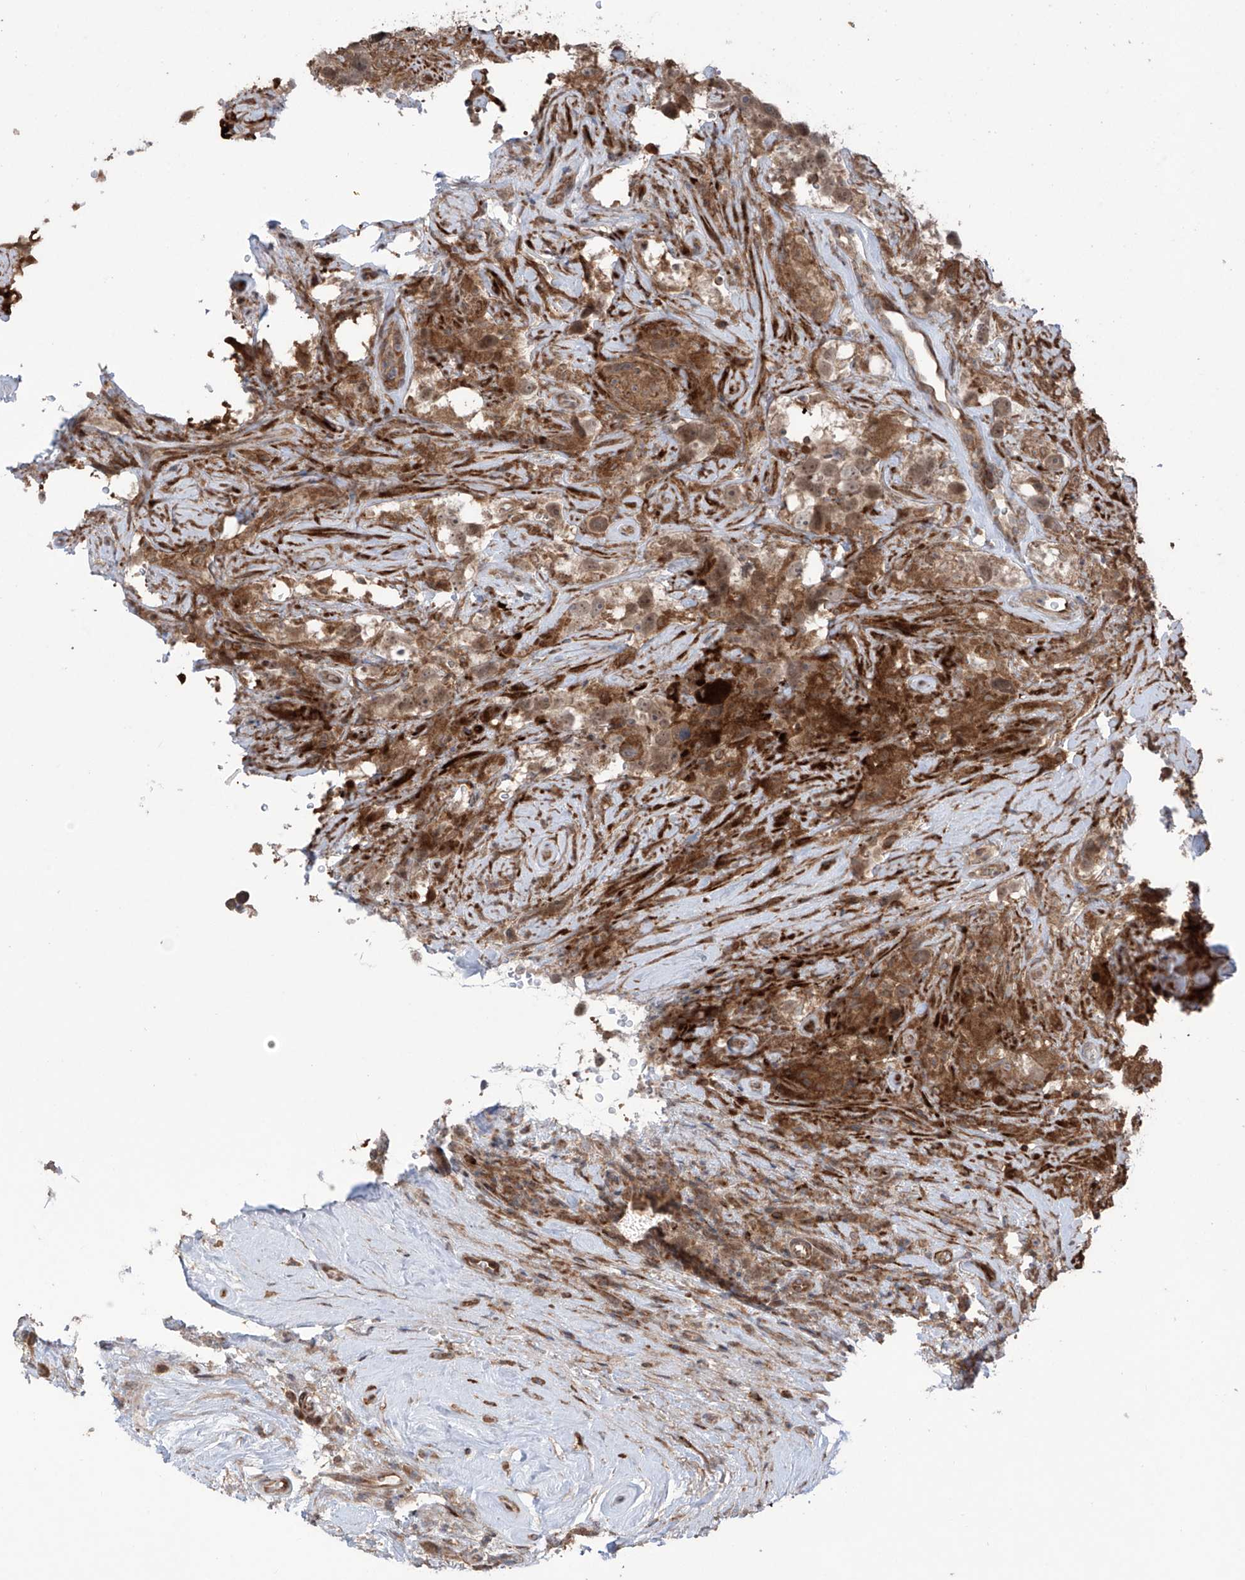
{"staining": {"intensity": "moderate", "quantity": ">75%", "location": "cytoplasmic/membranous"}, "tissue": "testis cancer", "cell_type": "Tumor cells", "image_type": "cancer", "snomed": [{"axis": "morphology", "description": "Seminoma, NOS"}, {"axis": "topography", "description": "Testis"}], "caption": "A brown stain highlights moderate cytoplasmic/membranous expression of a protein in human testis cancer tumor cells.", "gene": "SAMD3", "patient": {"sex": "male", "age": 49}}